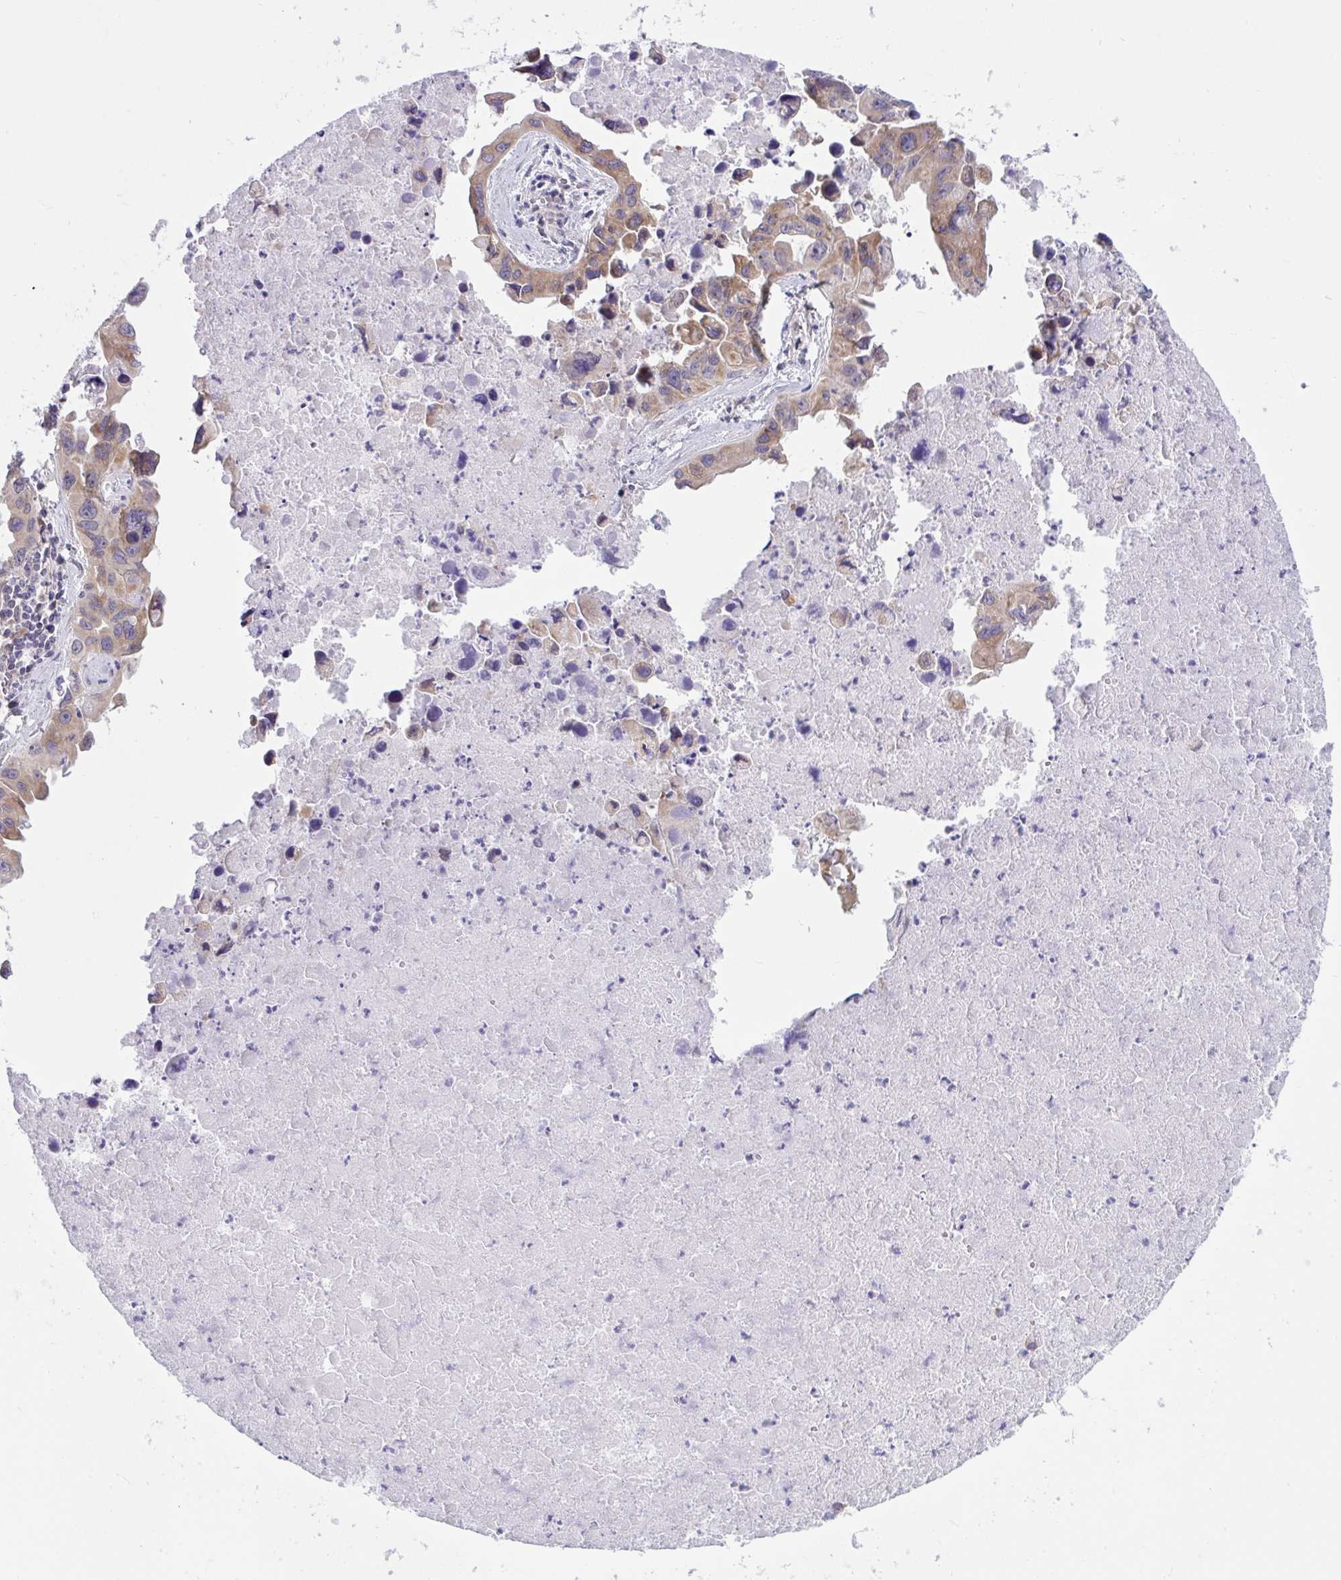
{"staining": {"intensity": "moderate", "quantity": ">75%", "location": "cytoplasmic/membranous"}, "tissue": "lung cancer", "cell_type": "Tumor cells", "image_type": "cancer", "snomed": [{"axis": "morphology", "description": "Adenocarcinoma, NOS"}, {"axis": "topography", "description": "Lymph node"}, {"axis": "topography", "description": "Lung"}], "caption": "An immunohistochemistry (IHC) histopathology image of tumor tissue is shown. Protein staining in brown labels moderate cytoplasmic/membranous positivity in lung adenocarcinoma within tumor cells.", "gene": "CAMLG", "patient": {"sex": "male", "age": 64}}